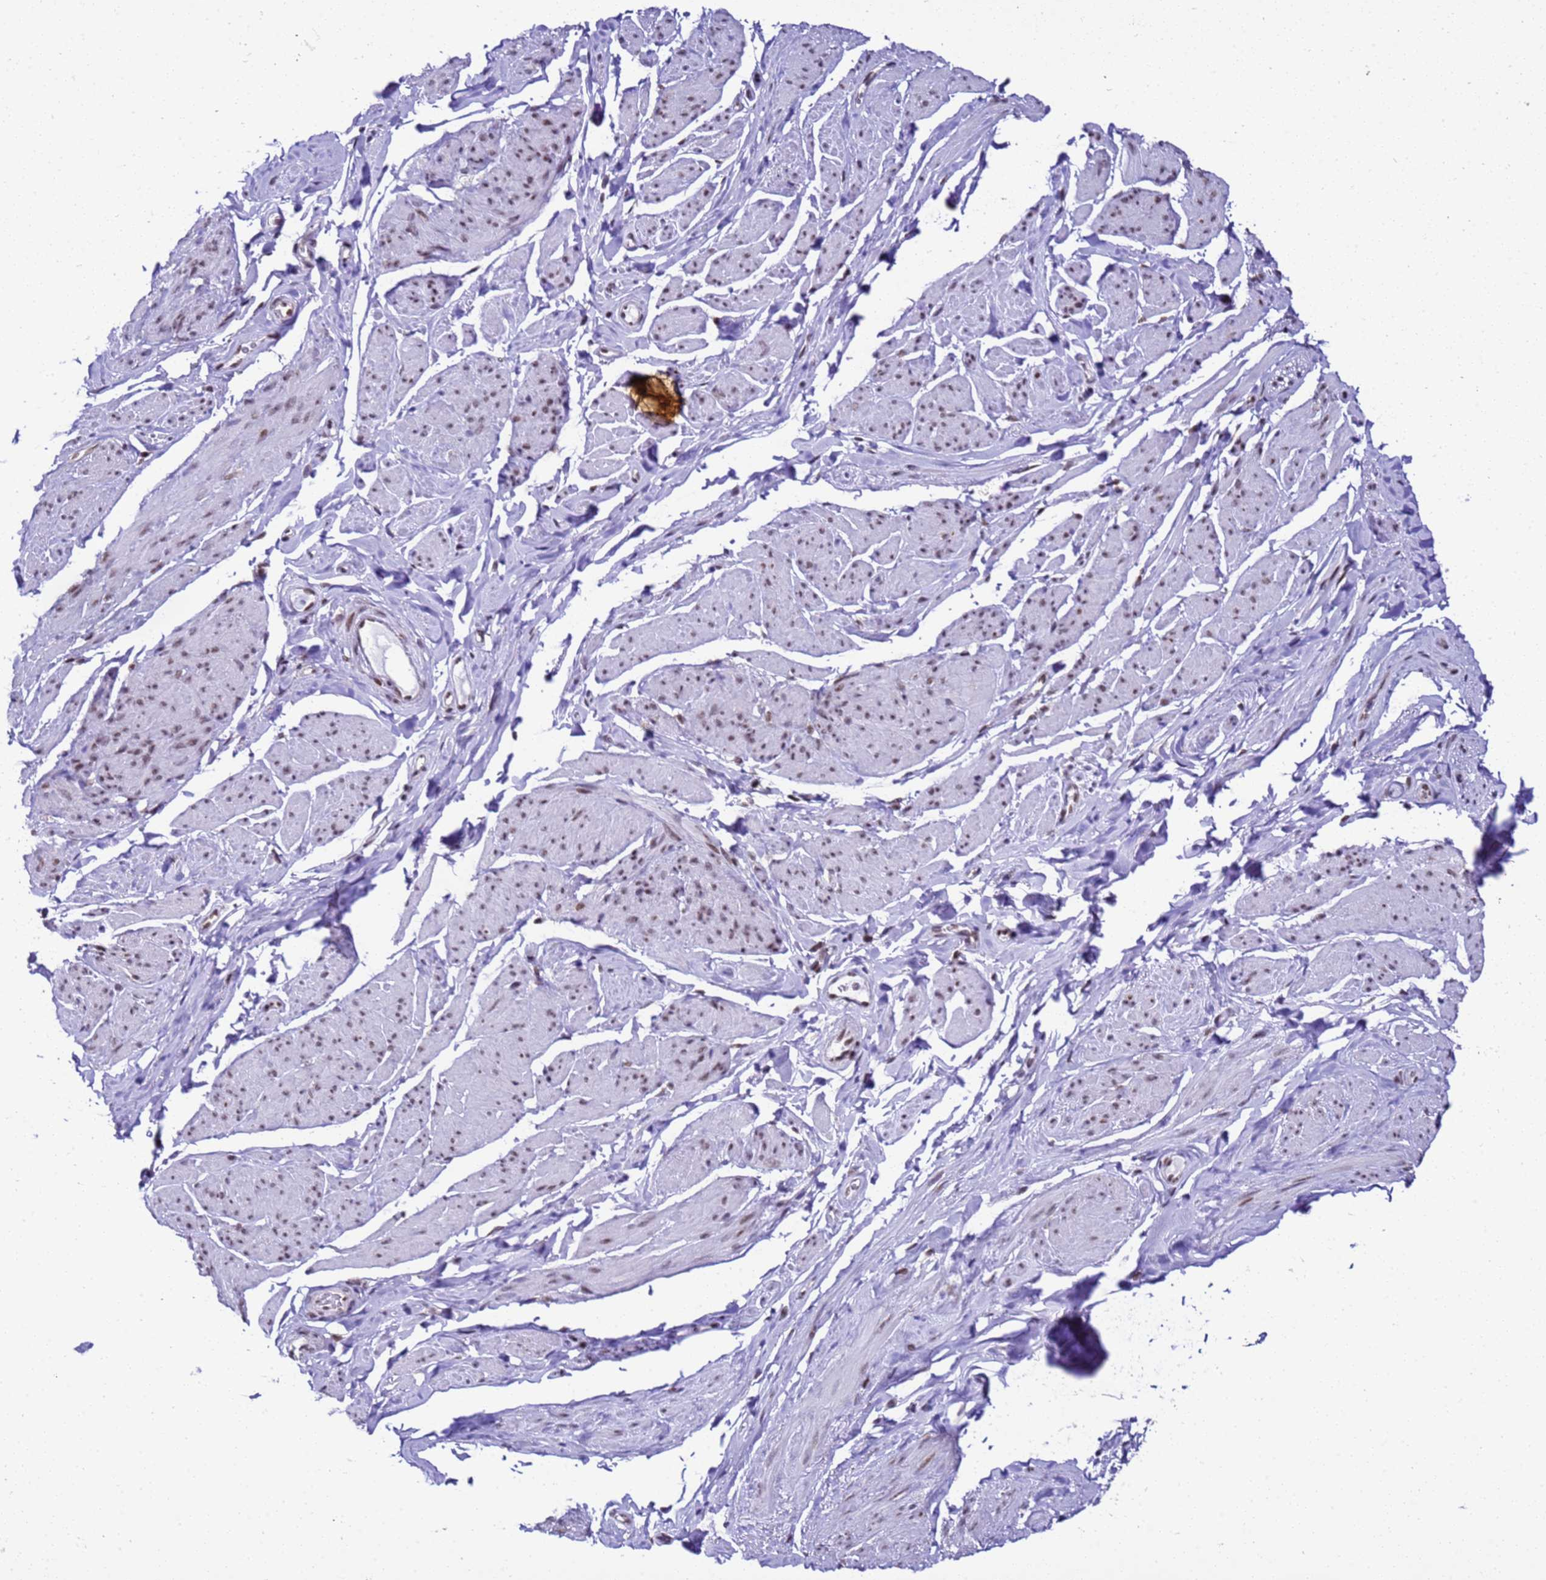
{"staining": {"intensity": "weak", "quantity": "25%-75%", "location": "nuclear"}, "tissue": "smooth muscle", "cell_type": "Smooth muscle cells", "image_type": "normal", "snomed": [{"axis": "morphology", "description": "Normal tissue, NOS"}, {"axis": "topography", "description": "Smooth muscle"}, {"axis": "topography", "description": "Peripheral nerve tissue"}], "caption": "Protein staining of unremarkable smooth muscle reveals weak nuclear positivity in about 25%-75% of smooth muscle cells. The staining is performed using DAB (3,3'-diaminobenzidine) brown chromogen to label protein expression. The nuclei are counter-stained blue using hematoxylin.", "gene": "SMN1", "patient": {"sex": "male", "age": 69}}